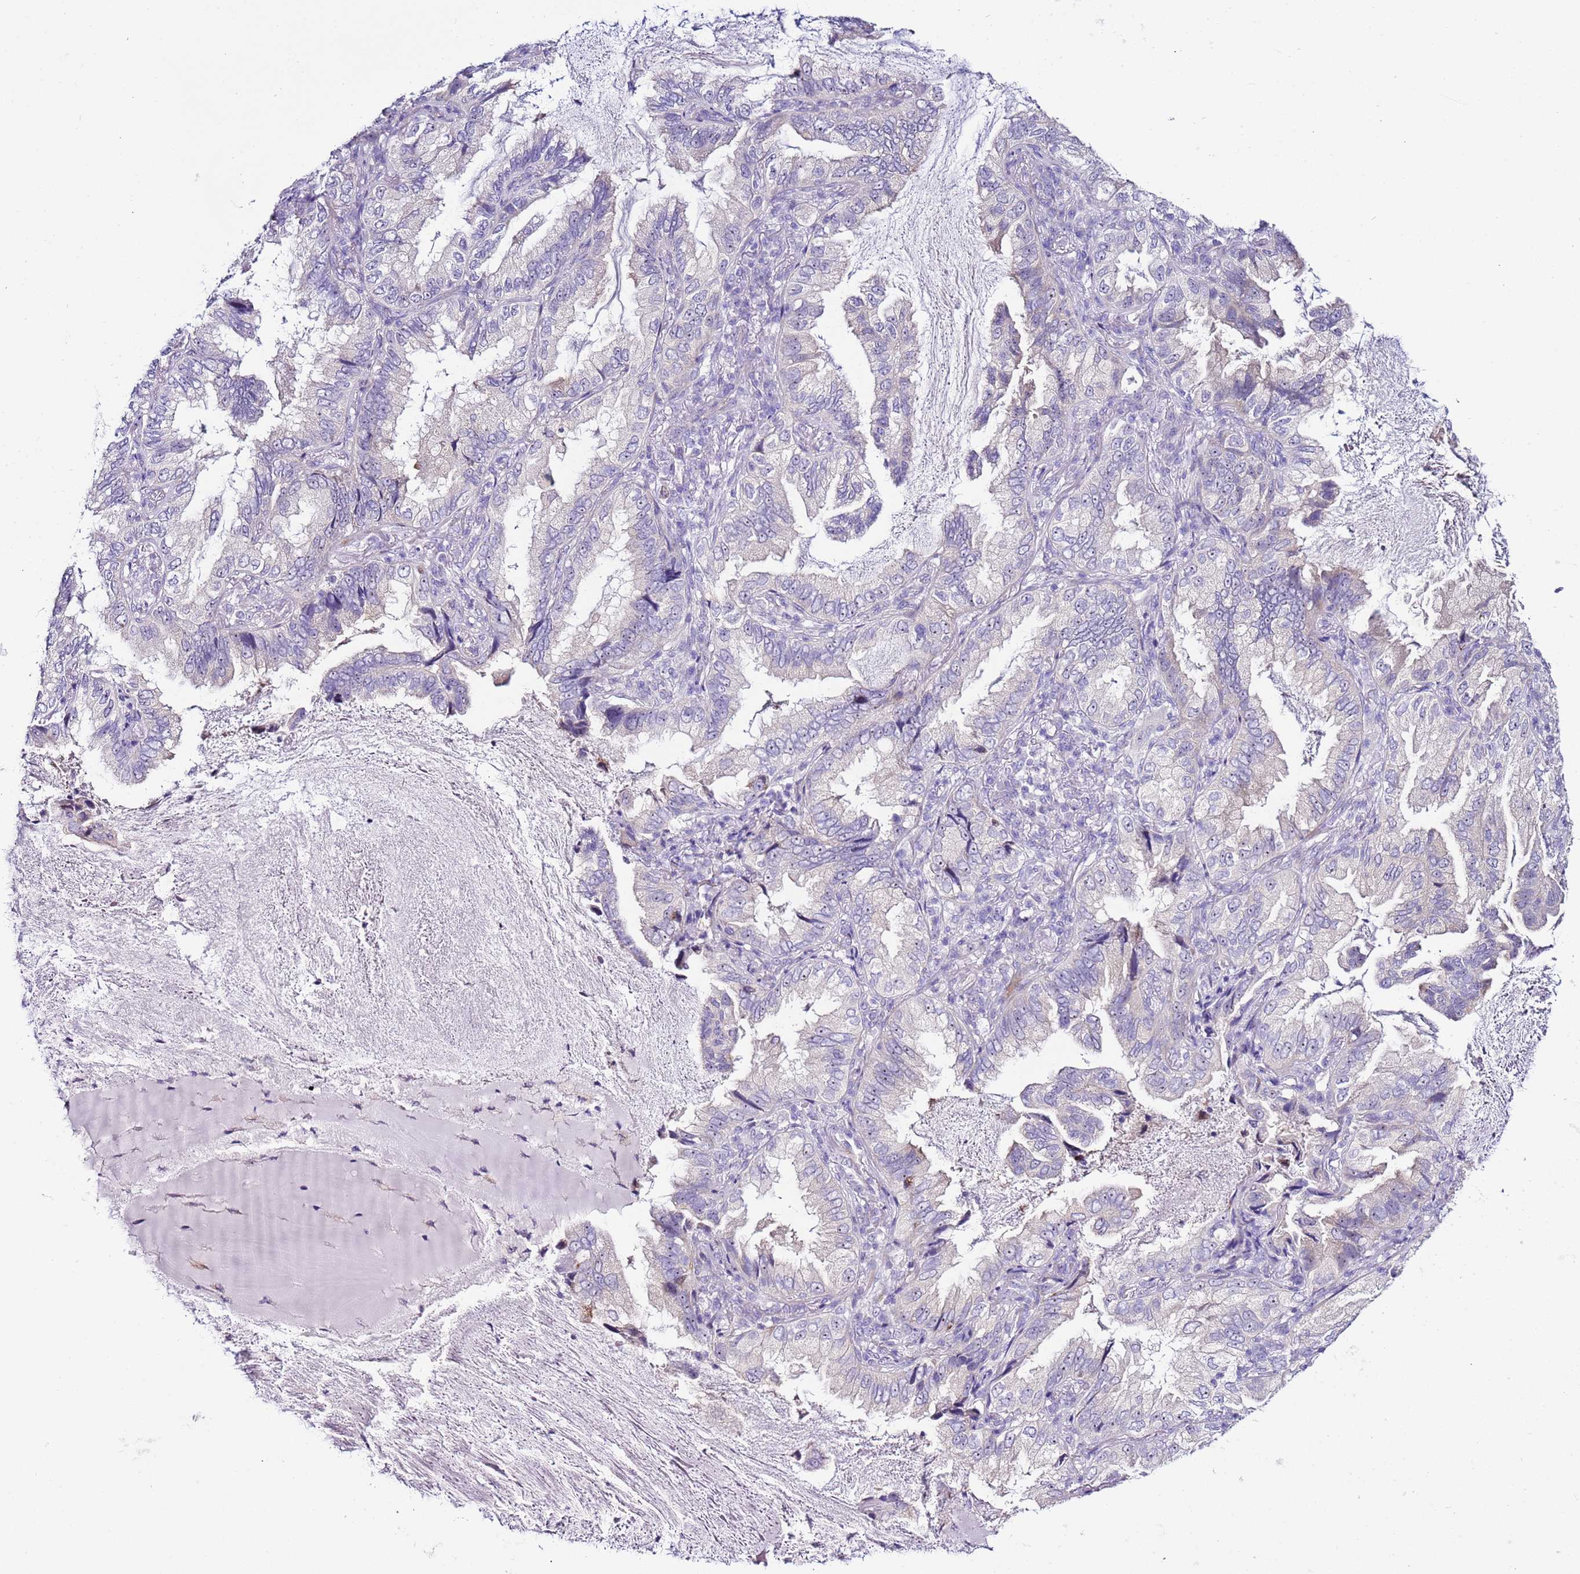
{"staining": {"intensity": "negative", "quantity": "none", "location": "none"}, "tissue": "lung cancer", "cell_type": "Tumor cells", "image_type": "cancer", "snomed": [{"axis": "morphology", "description": "Adenocarcinoma, NOS"}, {"axis": "topography", "description": "Lung"}], "caption": "This is a photomicrograph of IHC staining of adenocarcinoma (lung), which shows no expression in tumor cells. (DAB IHC, high magnification).", "gene": "HGD", "patient": {"sex": "female", "age": 69}}